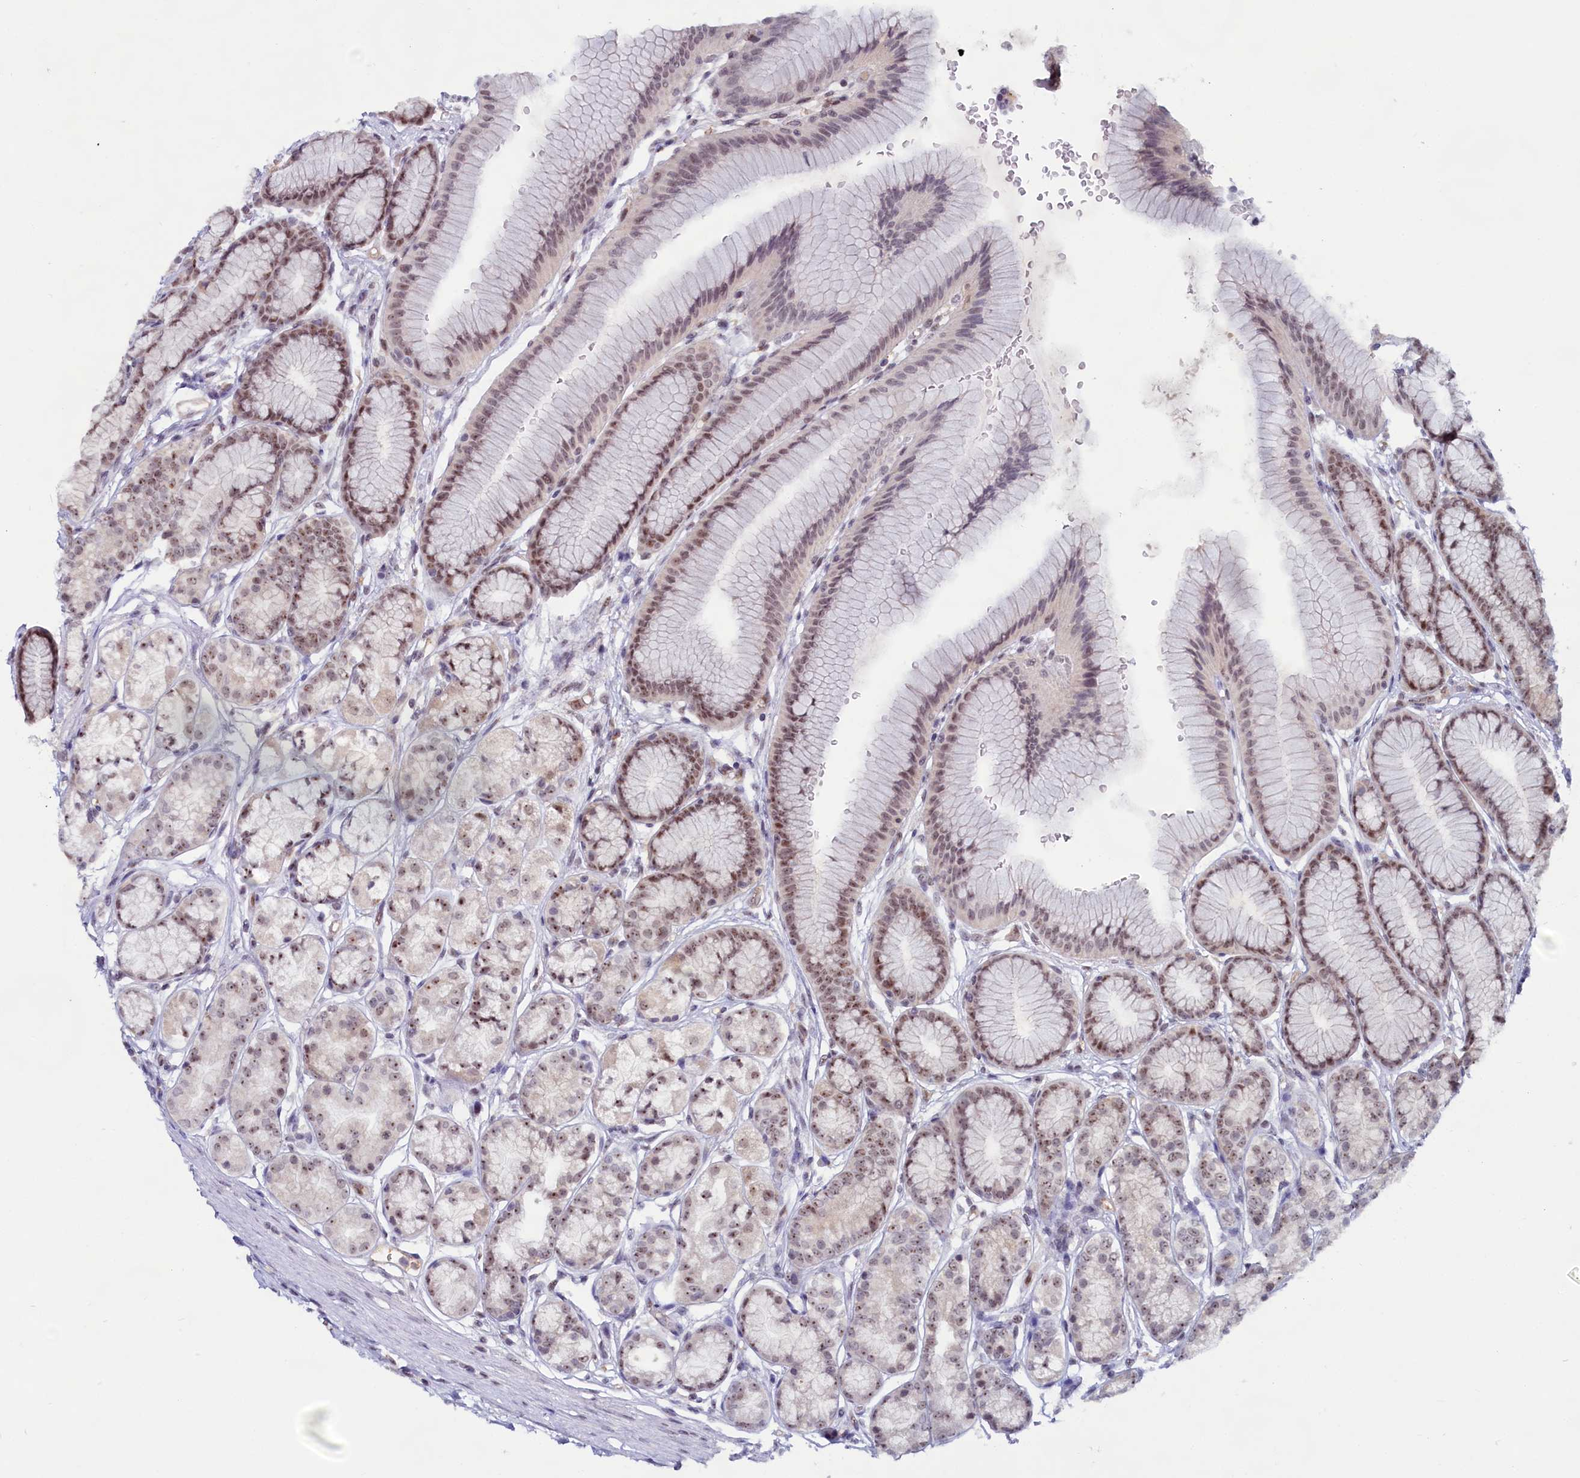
{"staining": {"intensity": "moderate", "quantity": ">75%", "location": "nuclear"}, "tissue": "stomach", "cell_type": "Glandular cells", "image_type": "normal", "snomed": [{"axis": "morphology", "description": "Normal tissue, NOS"}, {"axis": "morphology", "description": "Adenocarcinoma, NOS"}, {"axis": "morphology", "description": "Adenocarcinoma, High grade"}, {"axis": "topography", "description": "Stomach, upper"}, {"axis": "topography", "description": "Stomach"}], "caption": "Immunohistochemical staining of normal stomach displays moderate nuclear protein positivity in about >75% of glandular cells. The staining is performed using DAB (3,3'-diaminobenzidine) brown chromogen to label protein expression. The nuclei are counter-stained blue using hematoxylin.", "gene": "C1D", "patient": {"sex": "female", "age": 65}}